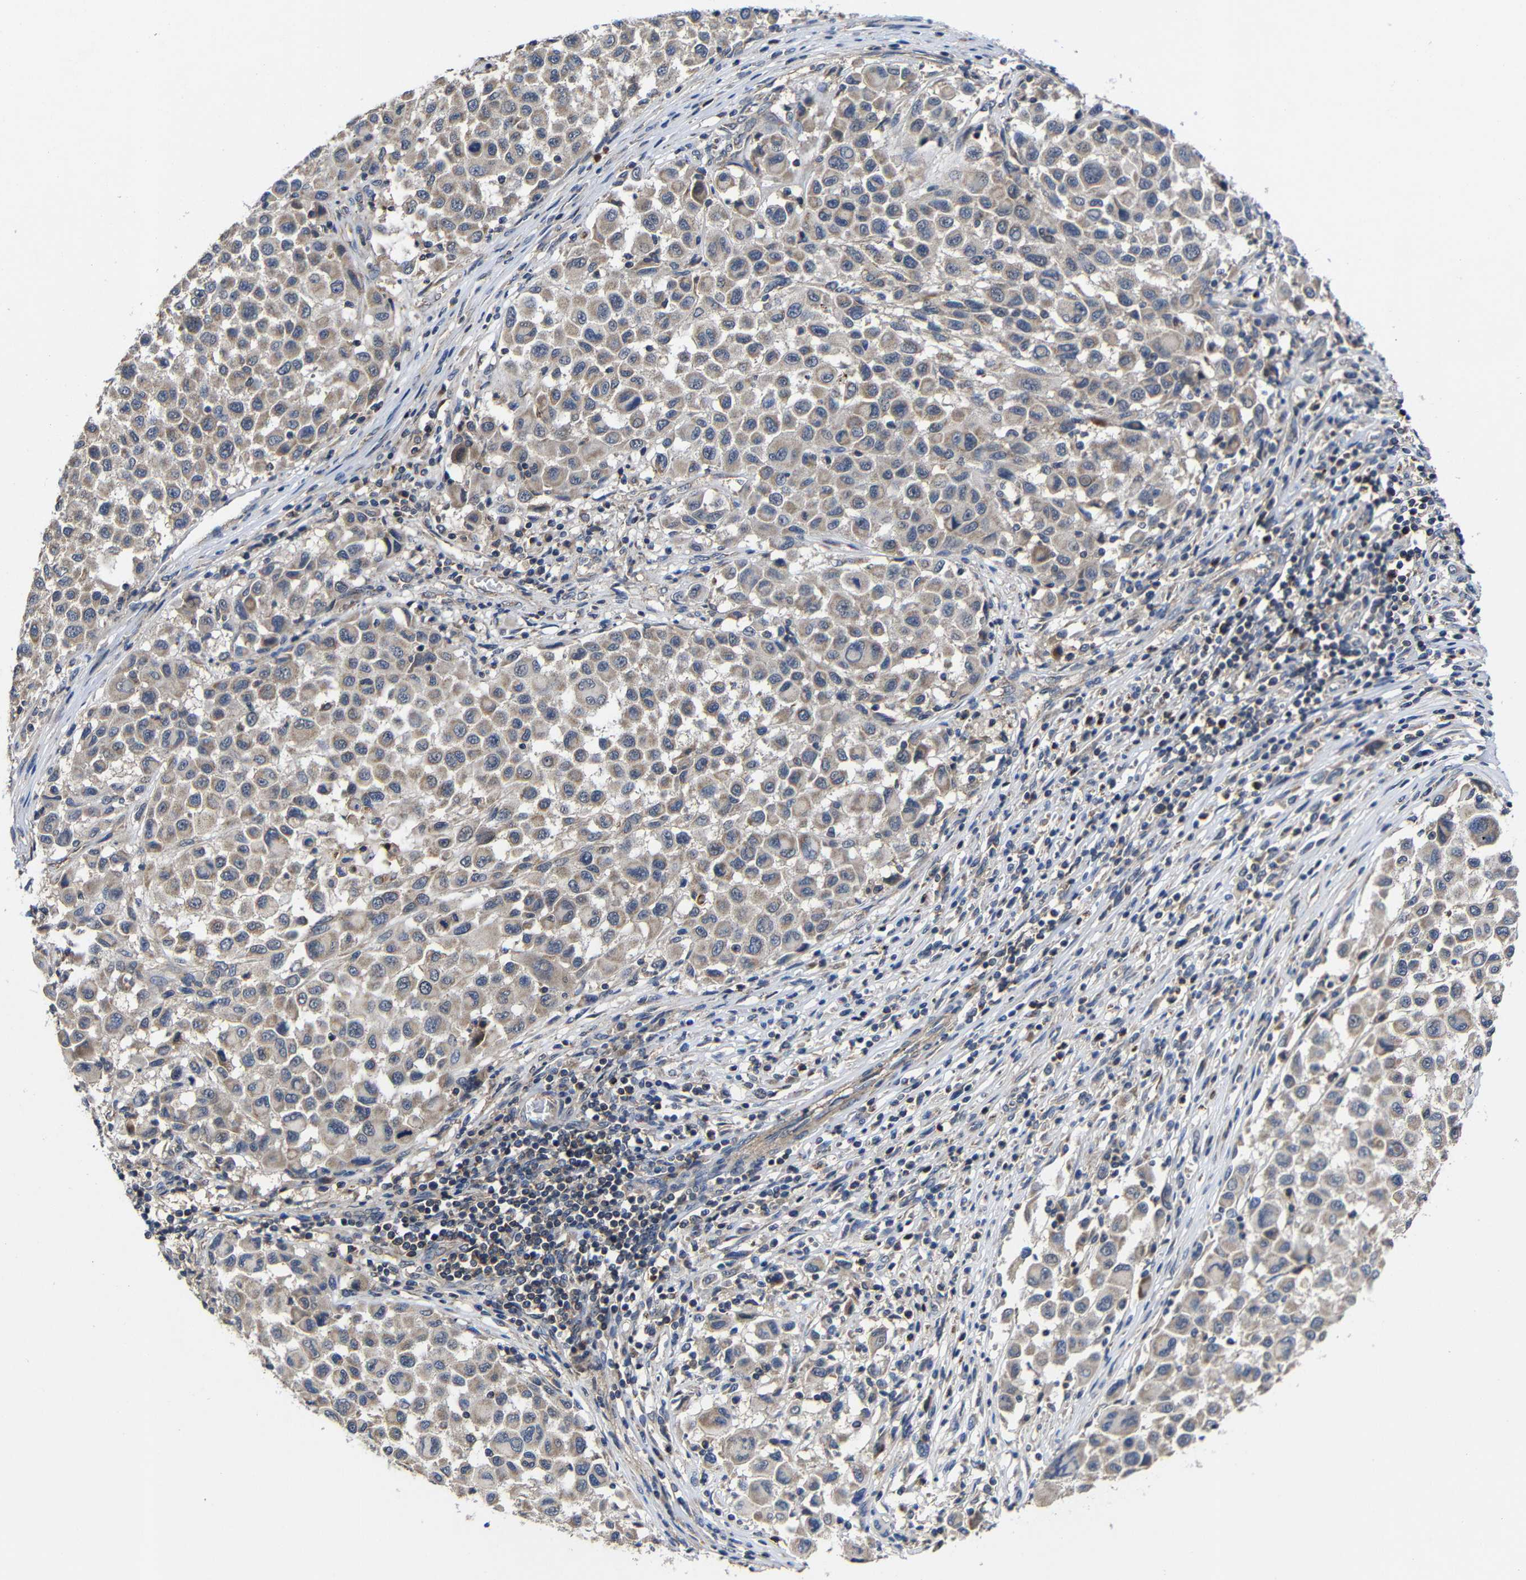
{"staining": {"intensity": "weak", "quantity": ">75%", "location": "cytoplasmic/membranous"}, "tissue": "melanoma", "cell_type": "Tumor cells", "image_type": "cancer", "snomed": [{"axis": "morphology", "description": "Malignant melanoma, Metastatic site"}, {"axis": "topography", "description": "Lymph node"}], "caption": "Immunohistochemistry (IHC) of malignant melanoma (metastatic site) exhibits low levels of weak cytoplasmic/membranous expression in approximately >75% of tumor cells. (brown staining indicates protein expression, while blue staining denotes nuclei).", "gene": "LPAR5", "patient": {"sex": "male", "age": 61}}